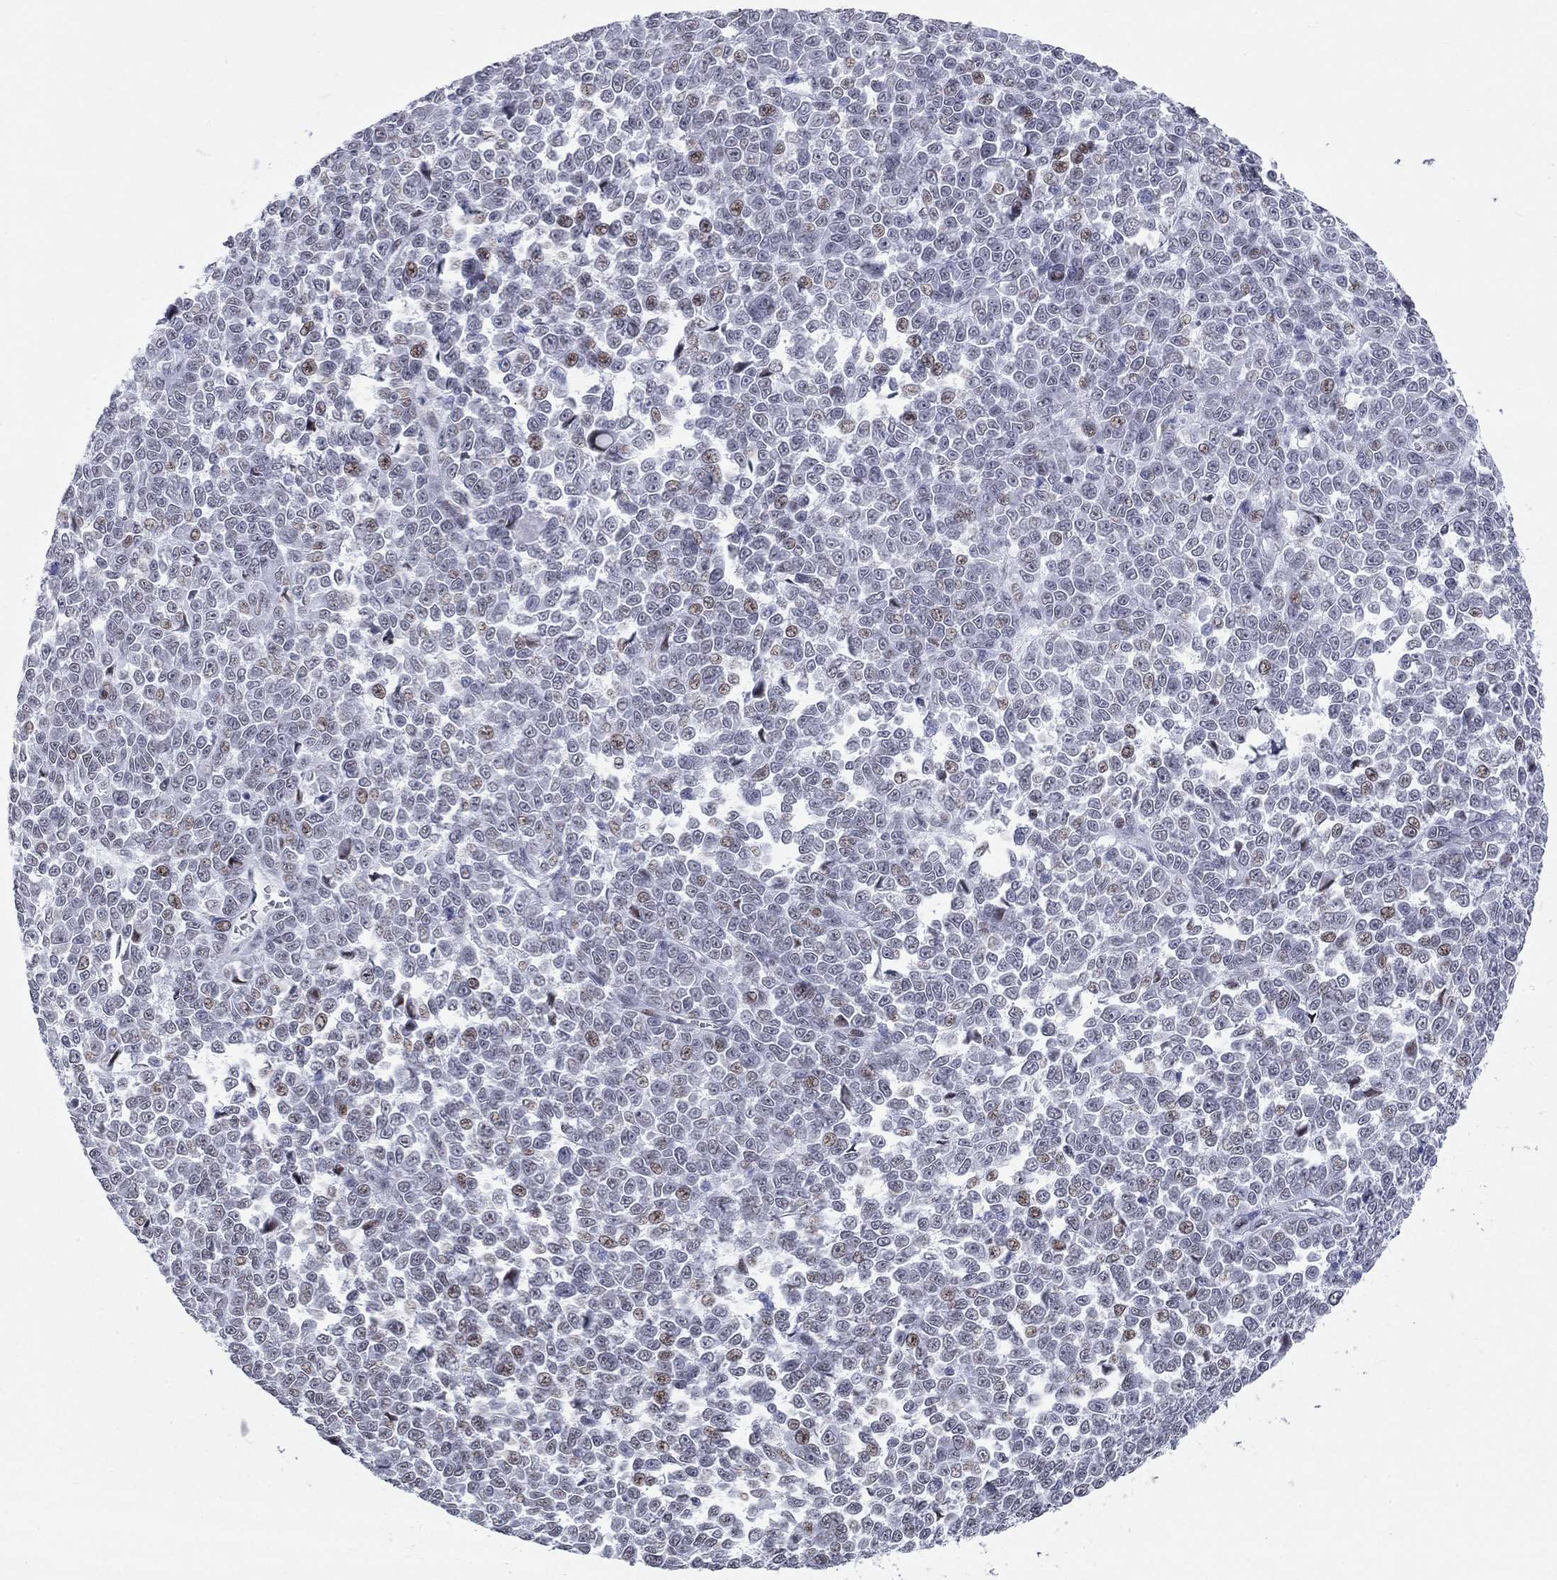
{"staining": {"intensity": "moderate", "quantity": "<25%", "location": "nuclear"}, "tissue": "melanoma", "cell_type": "Tumor cells", "image_type": "cancer", "snomed": [{"axis": "morphology", "description": "Malignant melanoma, NOS"}, {"axis": "topography", "description": "Skin"}], "caption": "Approximately <25% of tumor cells in malignant melanoma display moderate nuclear protein staining as visualized by brown immunohistochemical staining.", "gene": "ASF1B", "patient": {"sex": "female", "age": 95}}